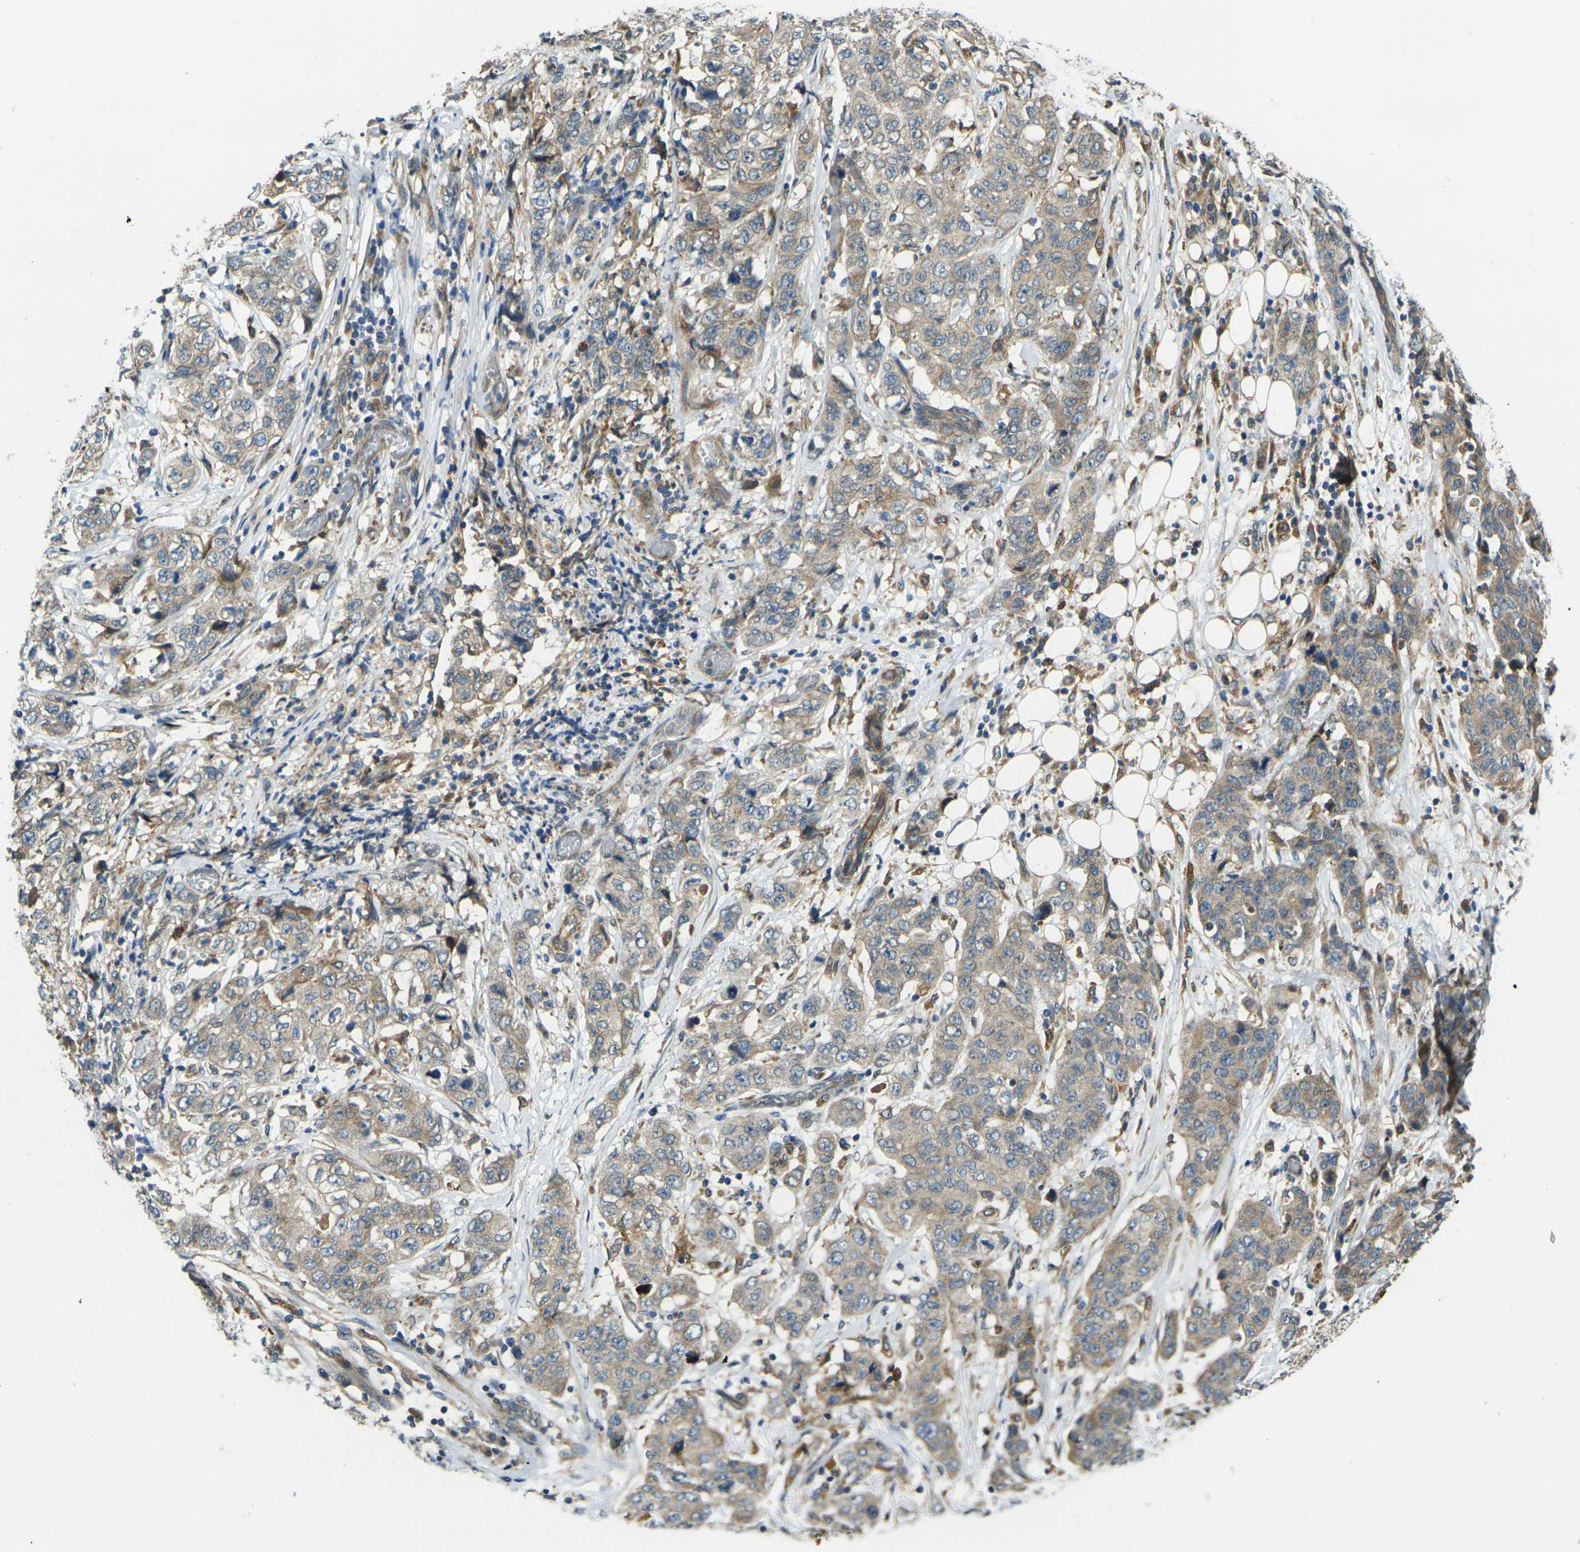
{"staining": {"intensity": "weak", "quantity": ">75%", "location": "cytoplasmic/membranous"}, "tissue": "stomach cancer", "cell_type": "Tumor cells", "image_type": "cancer", "snomed": [{"axis": "morphology", "description": "Adenocarcinoma, NOS"}, {"axis": "topography", "description": "Stomach"}], "caption": "This is a micrograph of immunohistochemistry (IHC) staining of stomach adenocarcinoma, which shows weak staining in the cytoplasmic/membranous of tumor cells.", "gene": "FZD1", "patient": {"sex": "male", "age": 48}}